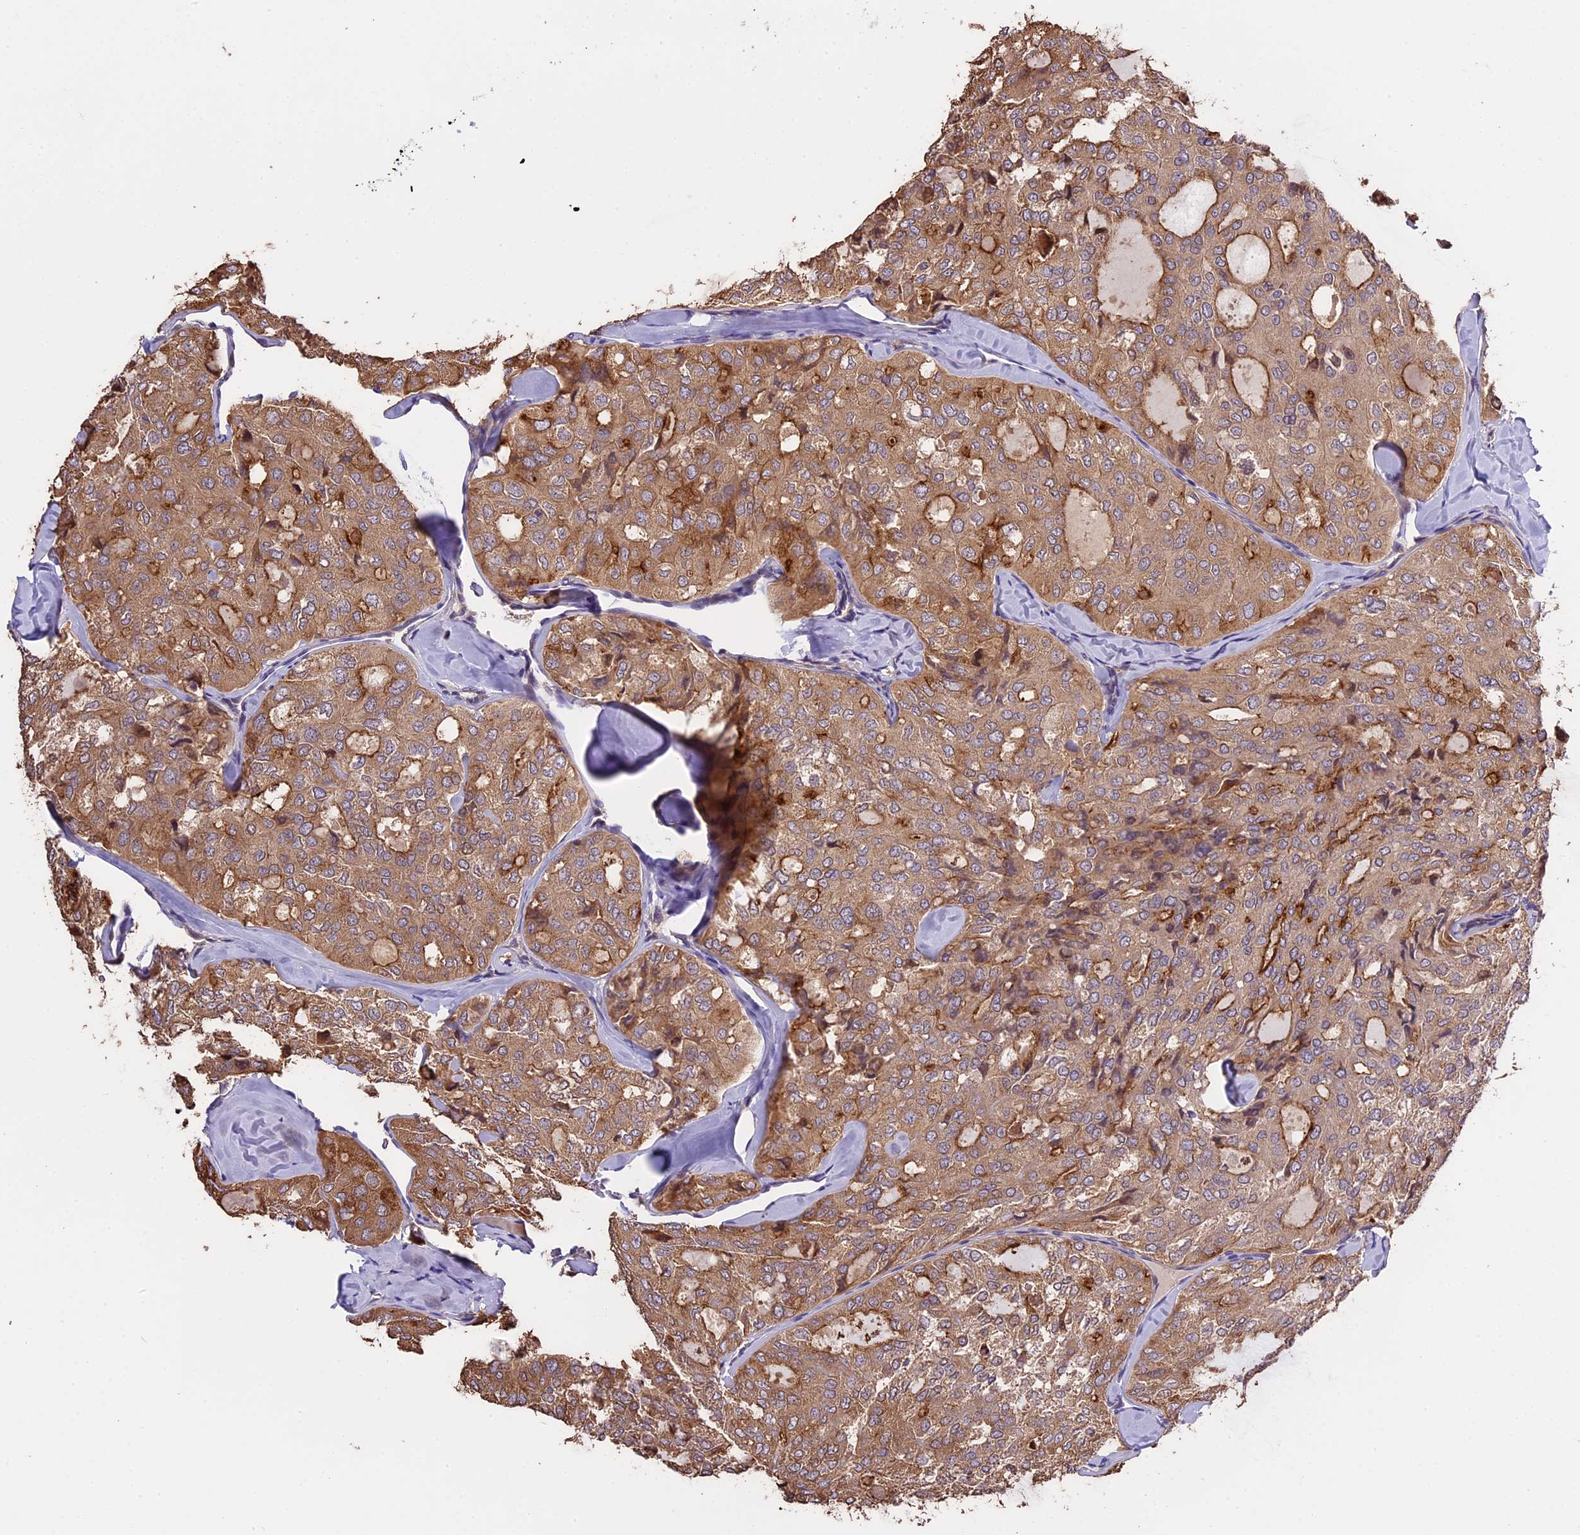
{"staining": {"intensity": "moderate", "quantity": ">75%", "location": "cytoplasmic/membranous"}, "tissue": "thyroid cancer", "cell_type": "Tumor cells", "image_type": "cancer", "snomed": [{"axis": "morphology", "description": "Follicular adenoma carcinoma, NOS"}, {"axis": "topography", "description": "Thyroid gland"}], "caption": "A photomicrograph of follicular adenoma carcinoma (thyroid) stained for a protein exhibits moderate cytoplasmic/membranous brown staining in tumor cells. Nuclei are stained in blue.", "gene": "ABCC10", "patient": {"sex": "male", "age": 75}}